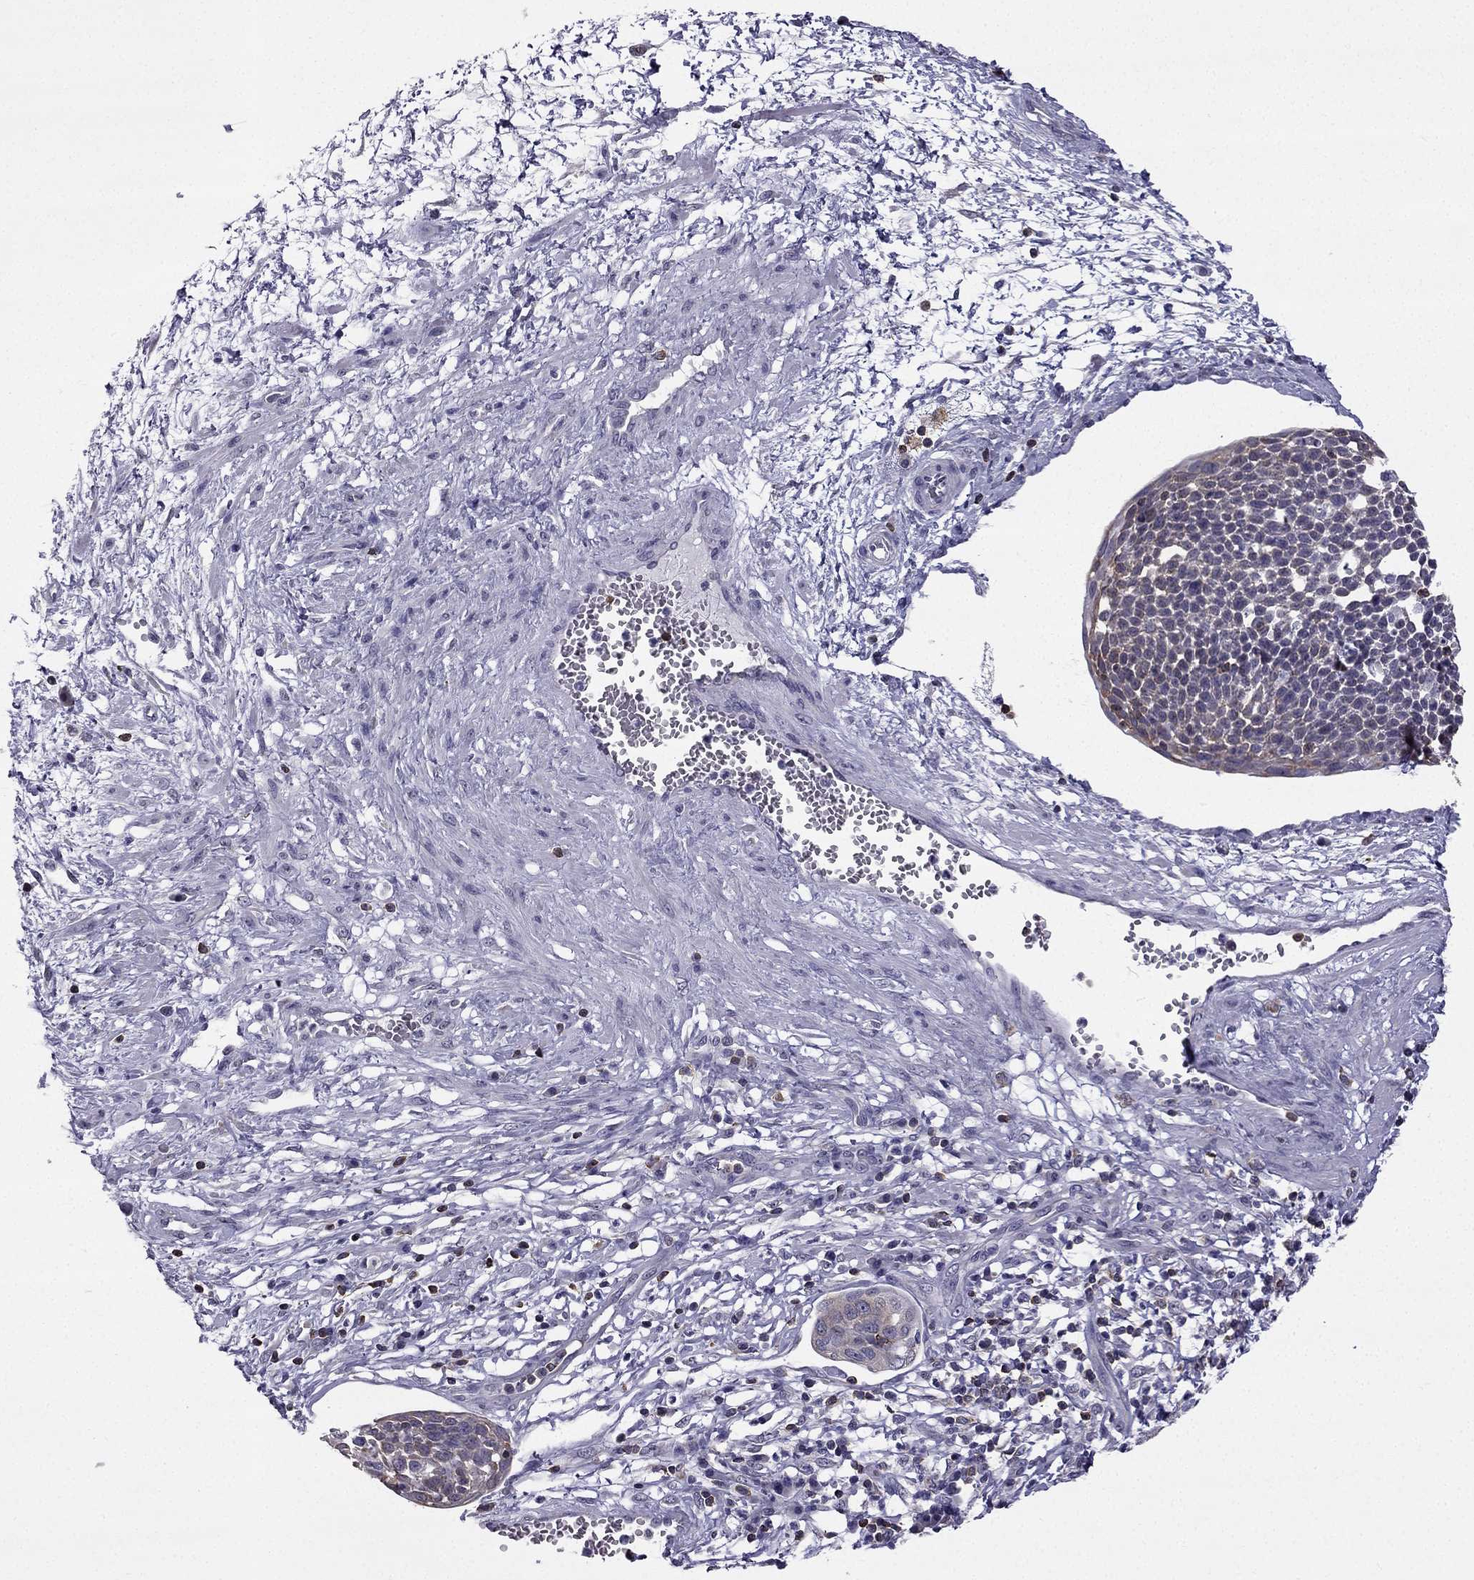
{"staining": {"intensity": "negative", "quantity": "none", "location": "none"}, "tissue": "cervical cancer", "cell_type": "Tumor cells", "image_type": "cancer", "snomed": [{"axis": "morphology", "description": "Squamous cell carcinoma, NOS"}, {"axis": "topography", "description": "Cervix"}], "caption": "Image shows no significant protein expression in tumor cells of cervical squamous cell carcinoma.", "gene": "CCK", "patient": {"sex": "female", "age": 34}}